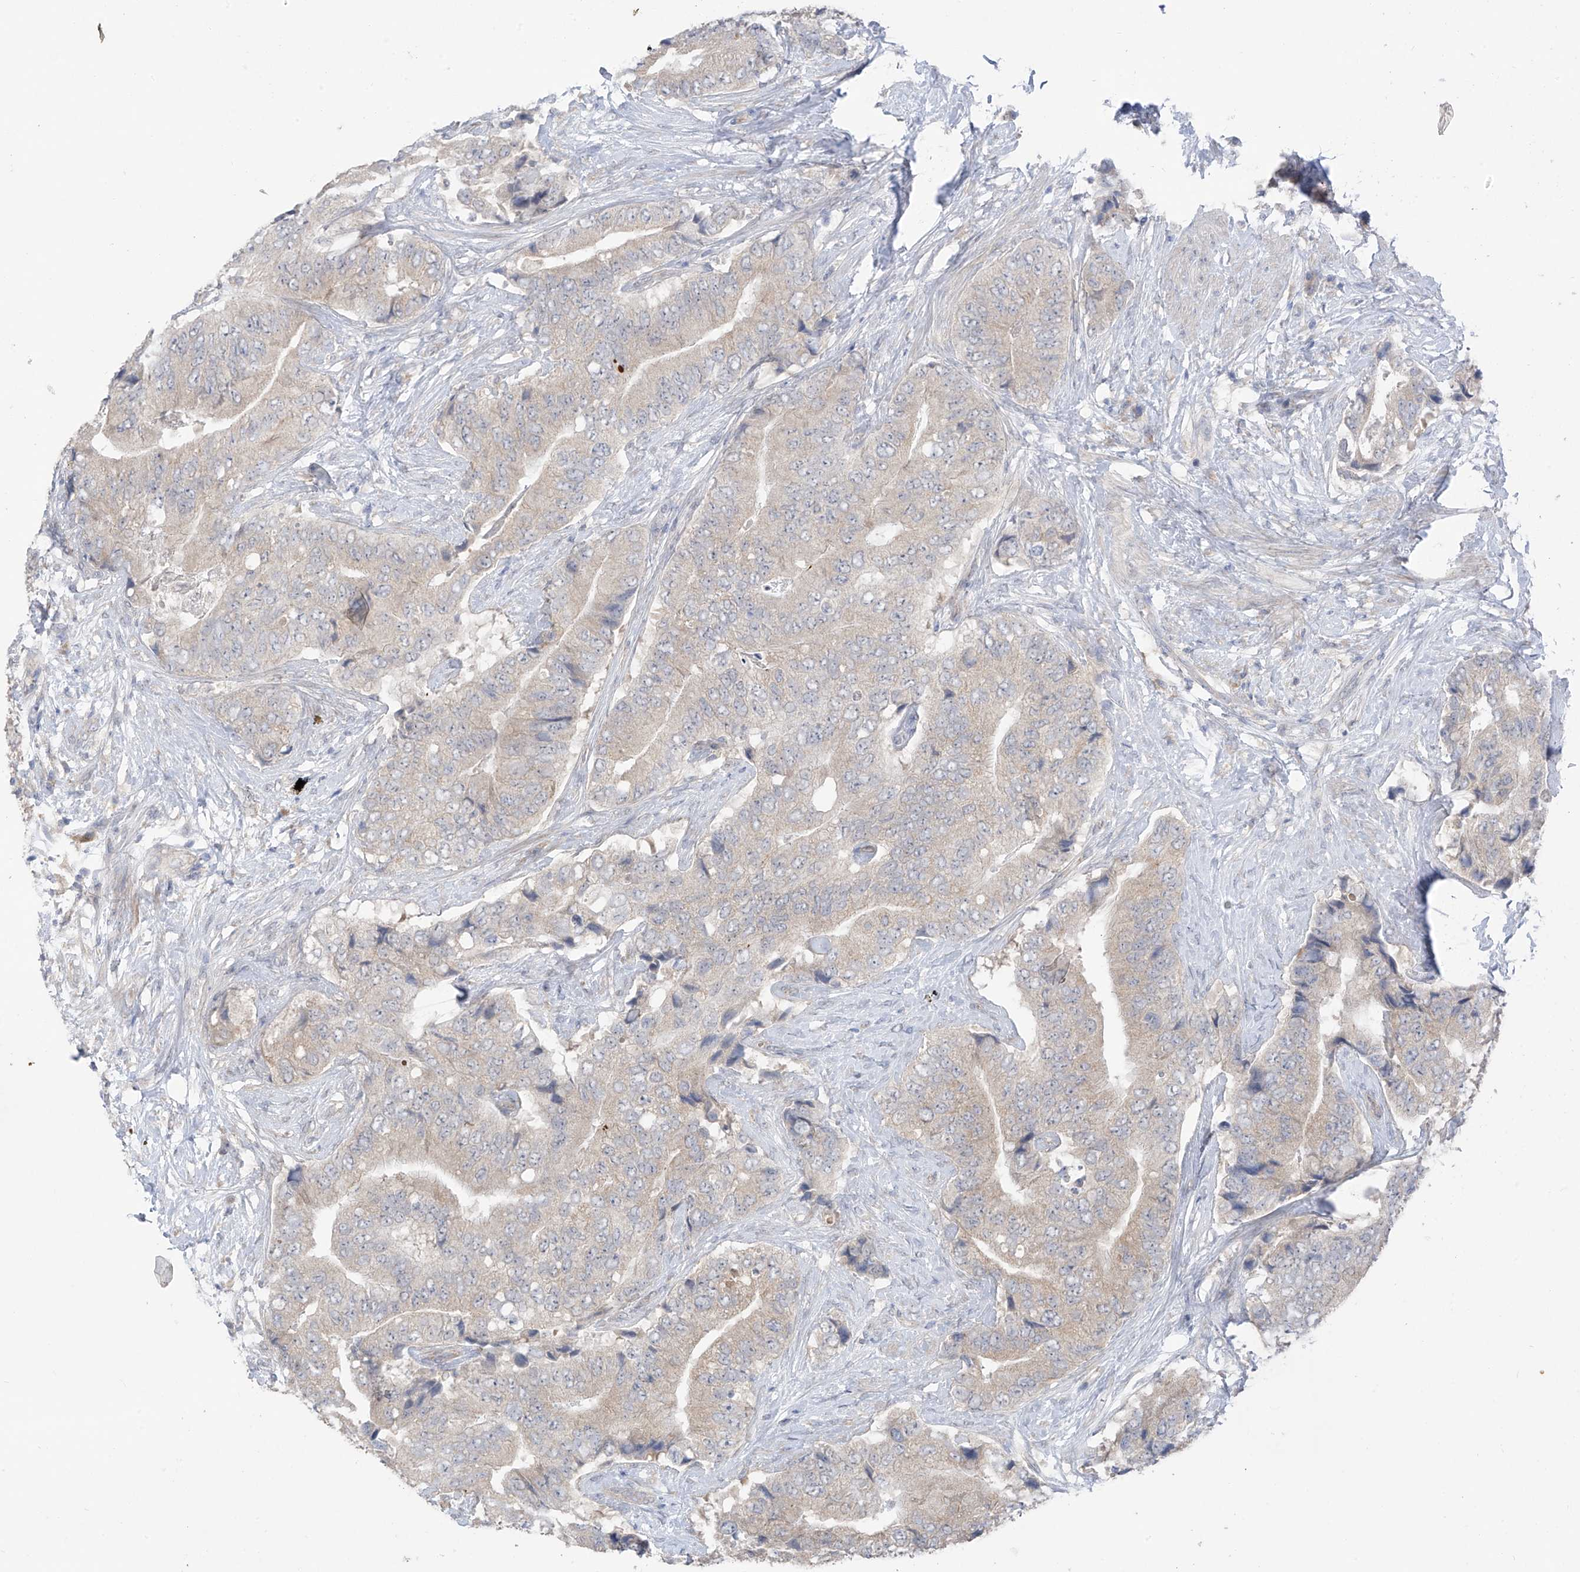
{"staining": {"intensity": "weak", "quantity": "<25%", "location": "cytoplasmic/membranous"}, "tissue": "prostate cancer", "cell_type": "Tumor cells", "image_type": "cancer", "snomed": [{"axis": "morphology", "description": "Adenocarcinoma, High grade"}, {"axis": "topography", "description": "Prostate"}], "caption": "Immunohistochemical staining of human adenocarcinoma (high-grade) (prostate) reveals no significant expression in tumor cells.", "gene": "NALCN", "patient": {"sex": "male", "age": 70}}